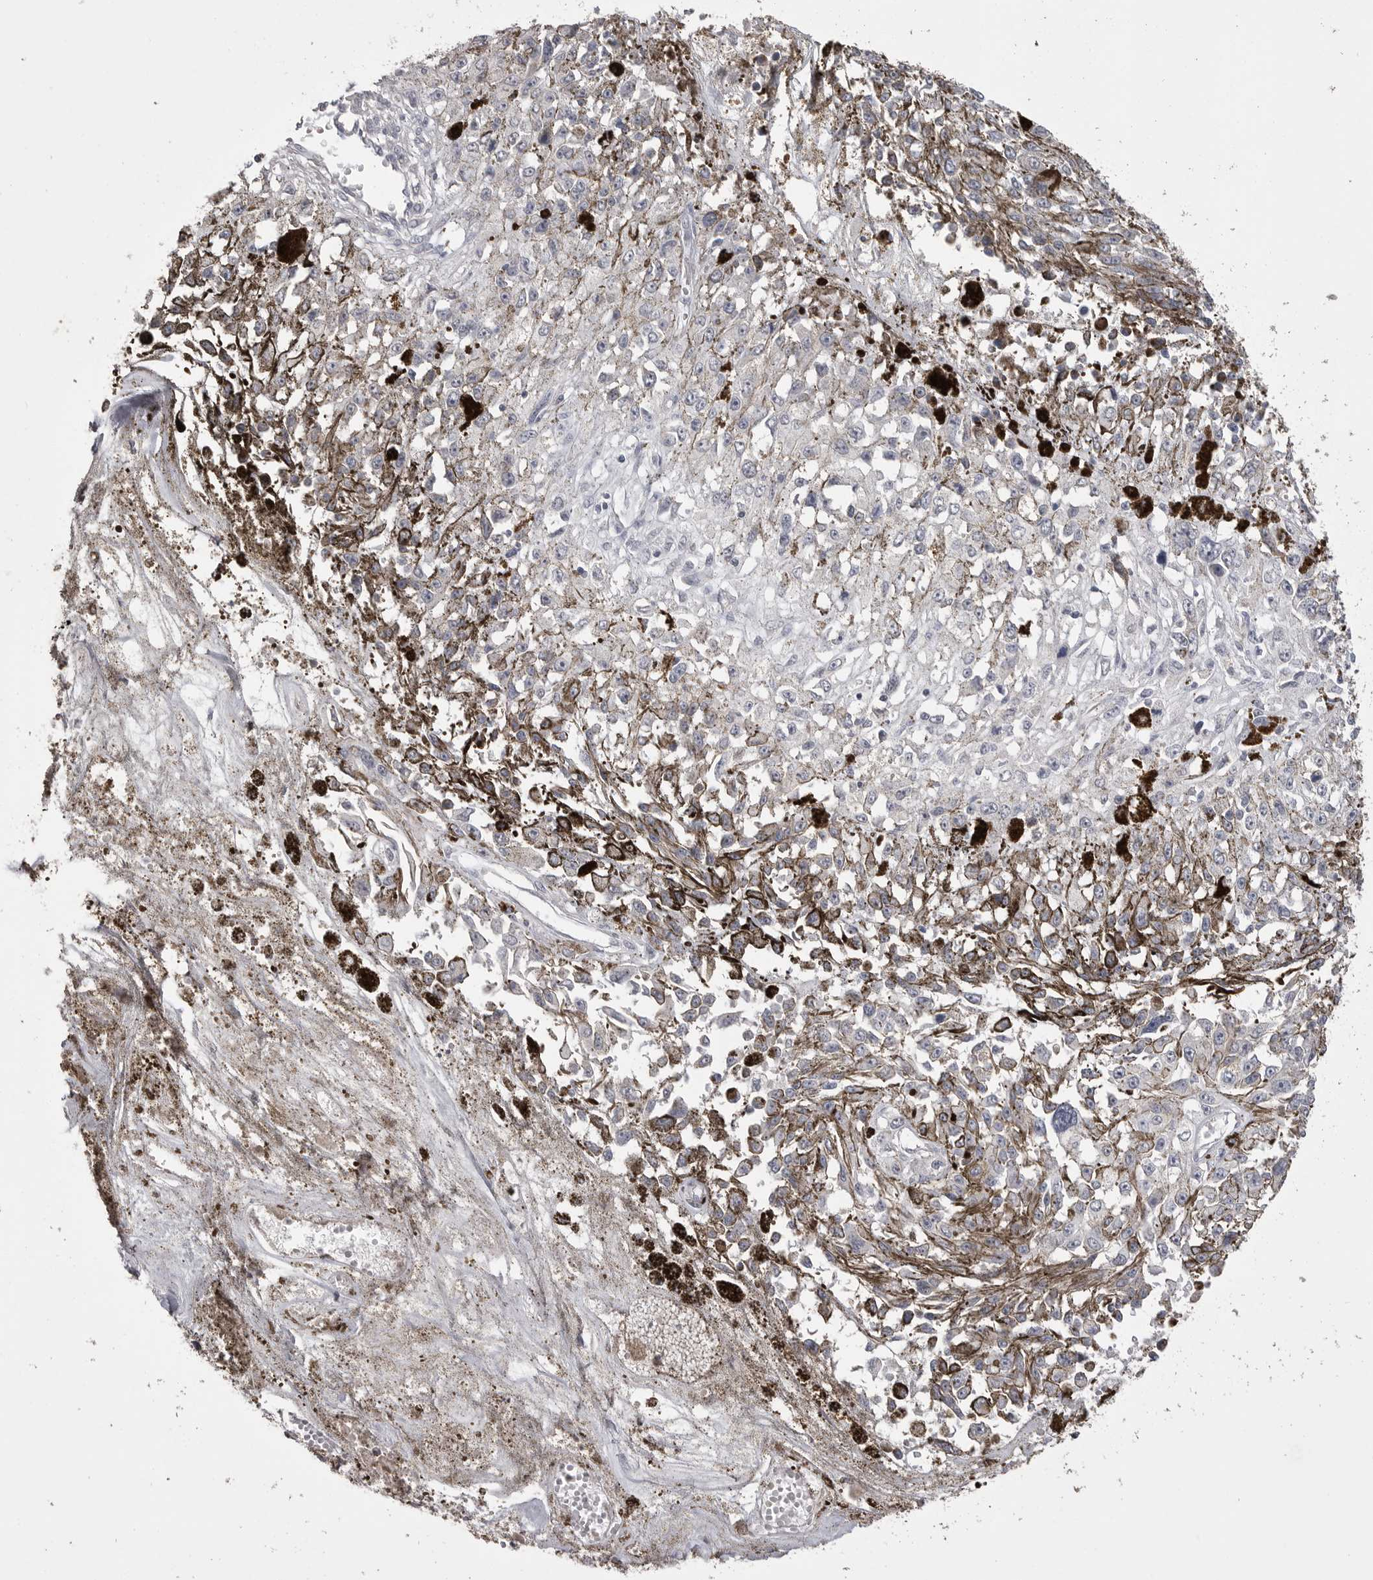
{"staining": {"intensity": "negative", "quantity": "none", "location": "none"}, "tissue": "melanoma", "cell_type": "Tumor cells", "image_type": "cancer", "snomed": [{"axis": "morphology", "description": "Malignant melanoma, Metastatic site"}, {"axis": "topography", "description": "Lymph node"}], "caption": "This histopathology image is of malignant melanoma (metastatic site) stained with immunohistochemistry to label a protein in brown with the nuclei are counter-stained blue. There is no expression in tumor cells. The staining is performed using DAB brown chromogen with nuclei counter-stained in using hematoxylin.", "gene": "MMP7", "patient": {"sex": "male", "age": 59}}